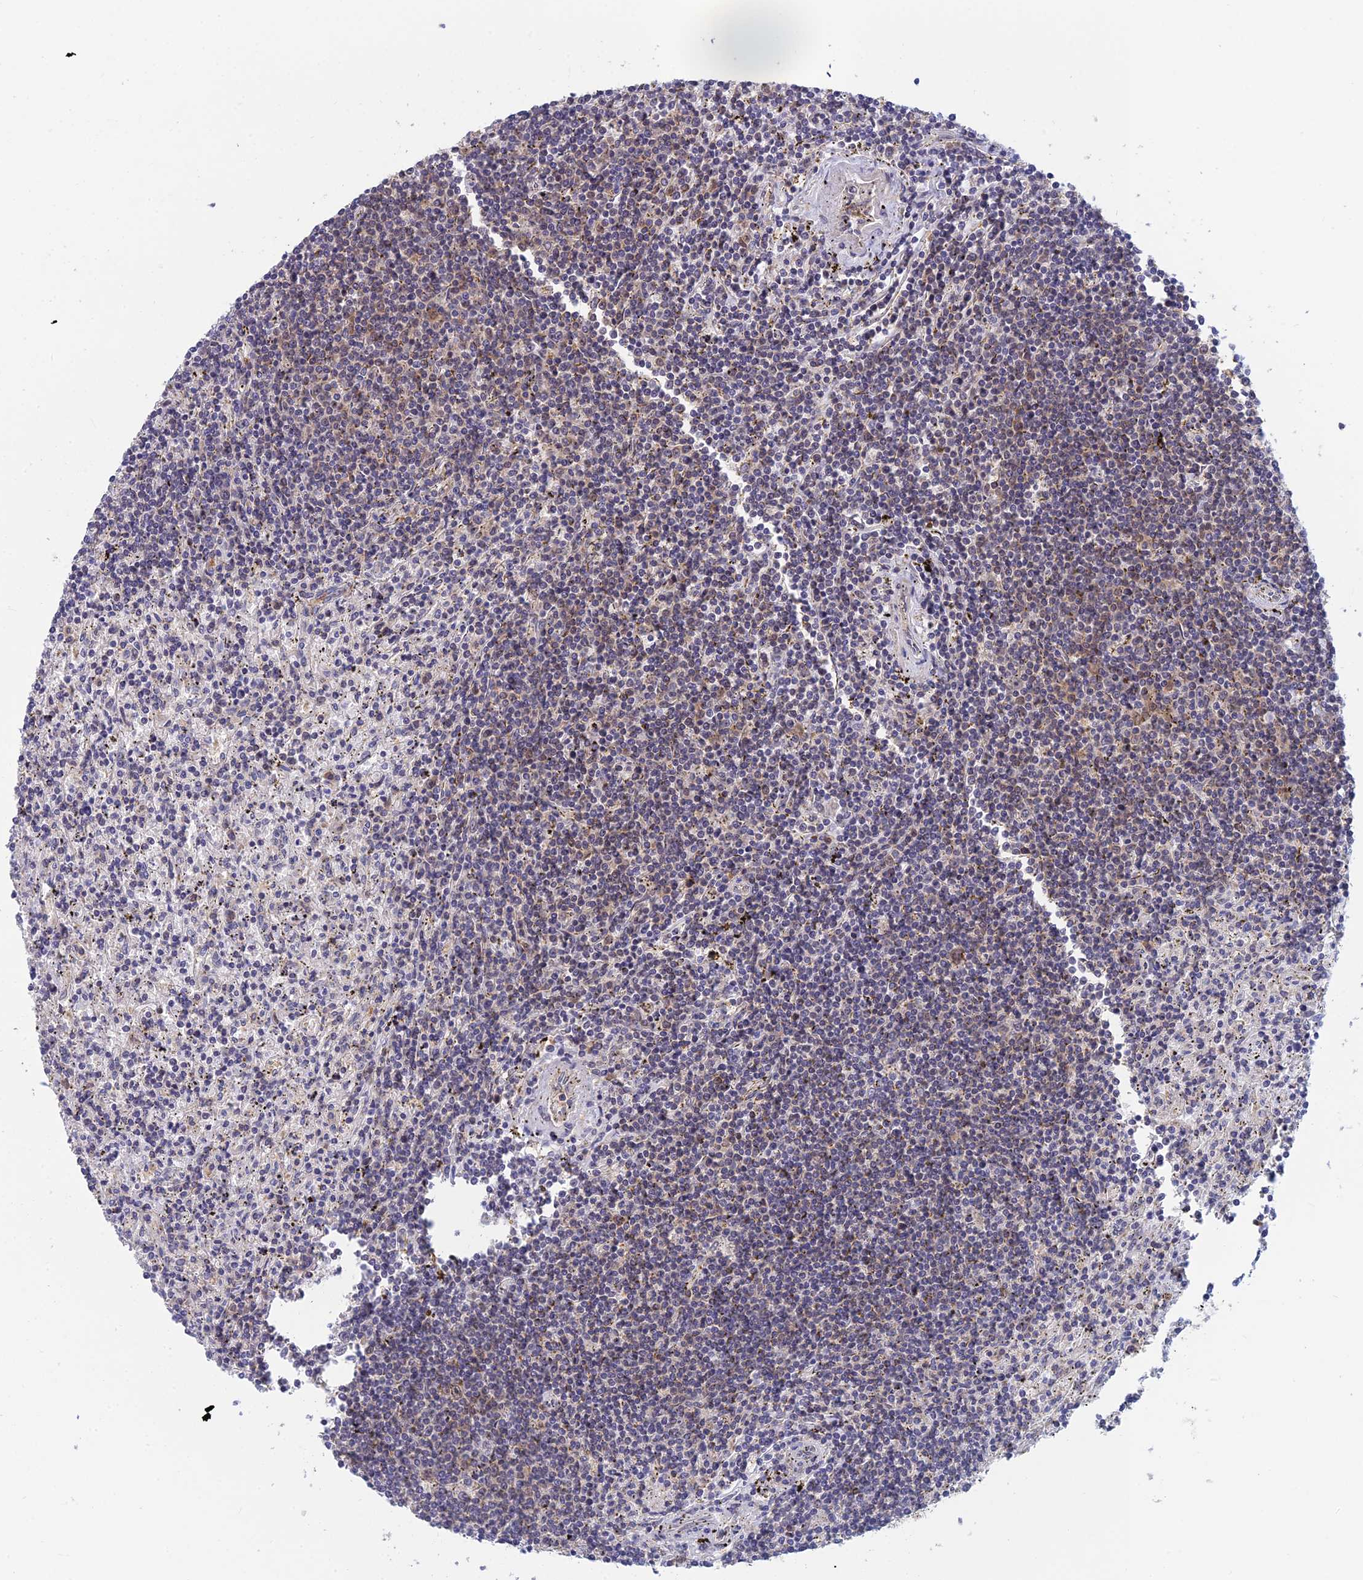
{"staining": {"intensity": "weak", "quantity": "<25%", "location": "cytoplasmic/membranous"}, "tissue": "lymphoma", "cell_type": "Tumor cells", "image_type": "cancer", "snomed": [{"axis": "morphology", "description": "Malignant lymphoma, non-Hodgkin's type, Low grade"}, {"axis": "topography", "description": "Spleen"}], "caption": "Human low-grade malignant lymphoma, non-Hodgkin's type stained for a protein using immunohistochemistry (IHC) reveals no staining in tumor cells.", "gene": "SRA1", "patient": {"sex": "male", "age": 76}}